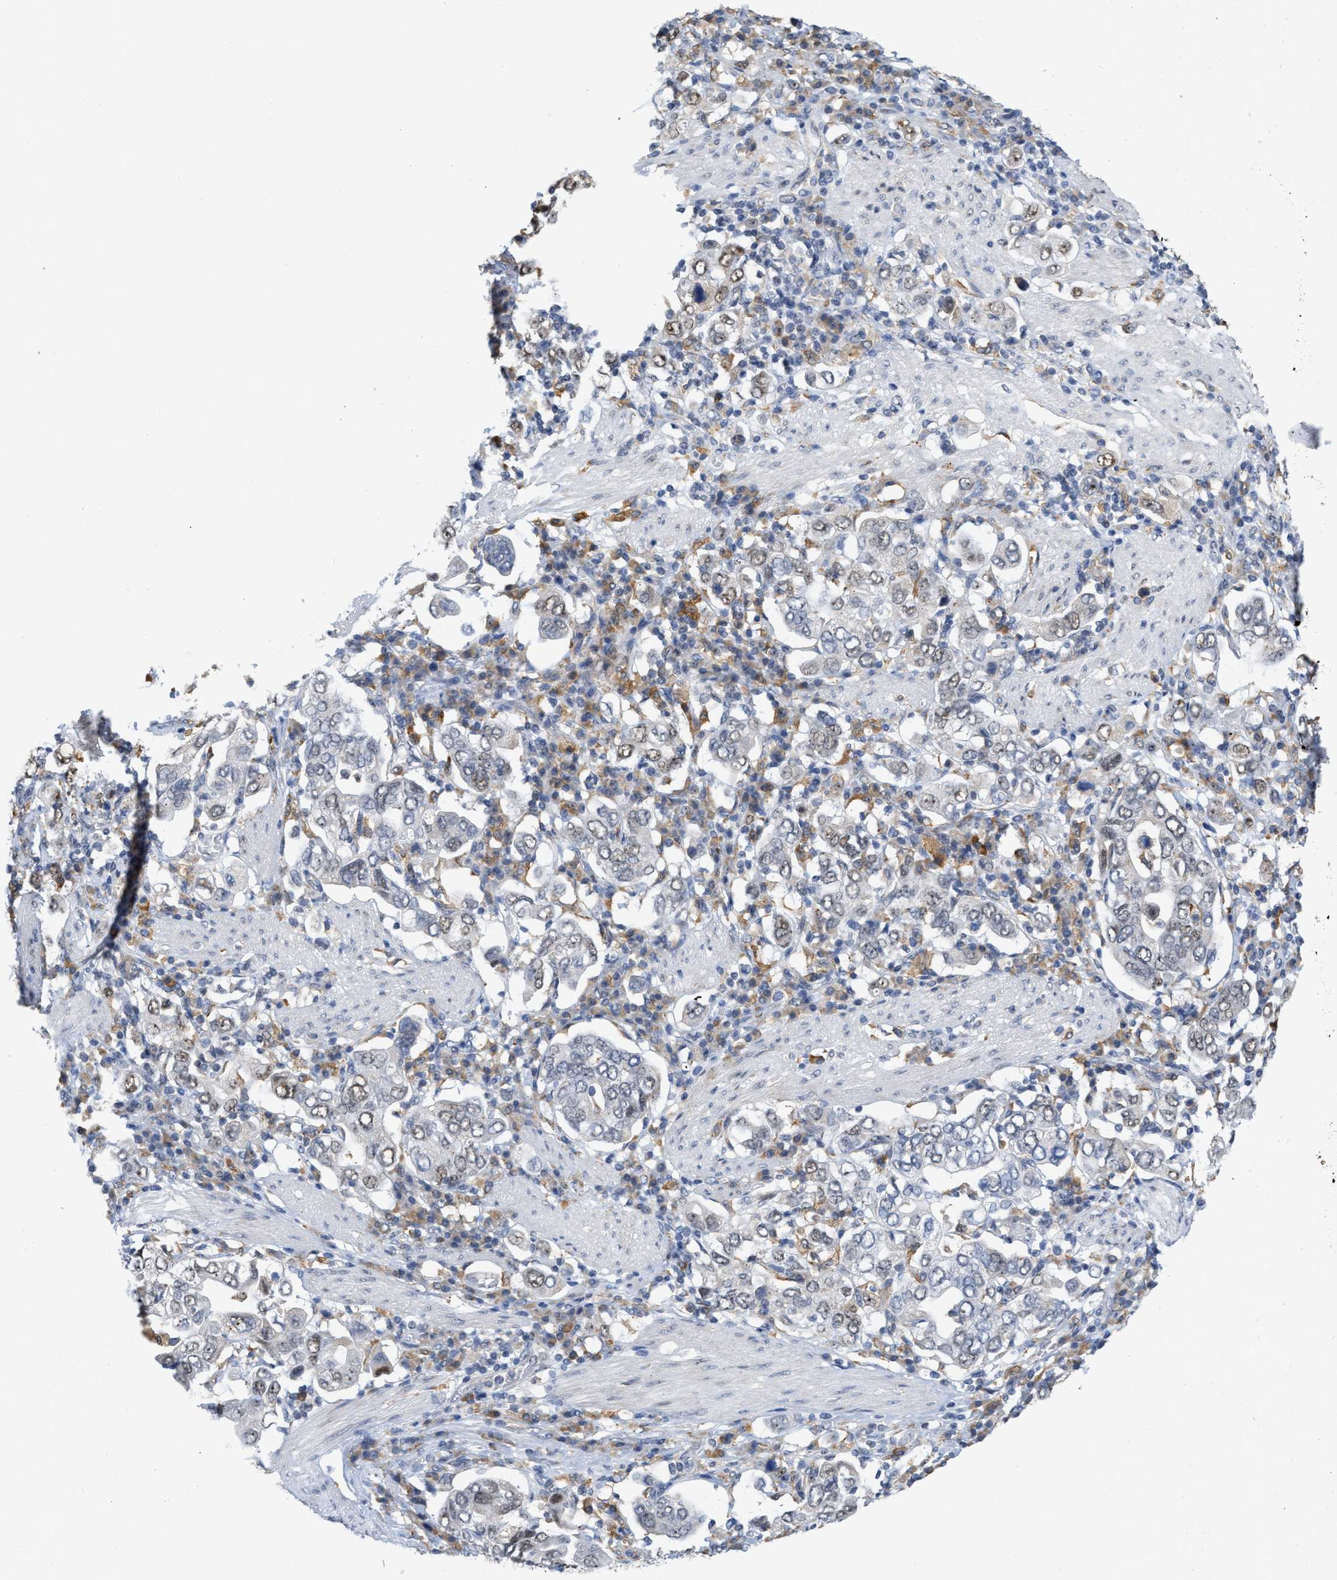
{"staining": {"intensity": "moderate", "quantity": "<25%", "location": "nuclear"}, "tissue": "stomach cancer", "cell_type": "Tumor cells", "image_type": "cancer", "snomed": [{"axis": "morphology", "description": "Adenocarcinoma, NOS"}, {"axis": "topography", "description": "Stomach, upper"}], "caption": "Protein expression analysis of adenocarcinoma (stomach) exhibits moderate nuclear positivity in approximately <25% of tumor cells.", "gene": "ELAC2", "patient": {"sex": "male", "age": 62}}